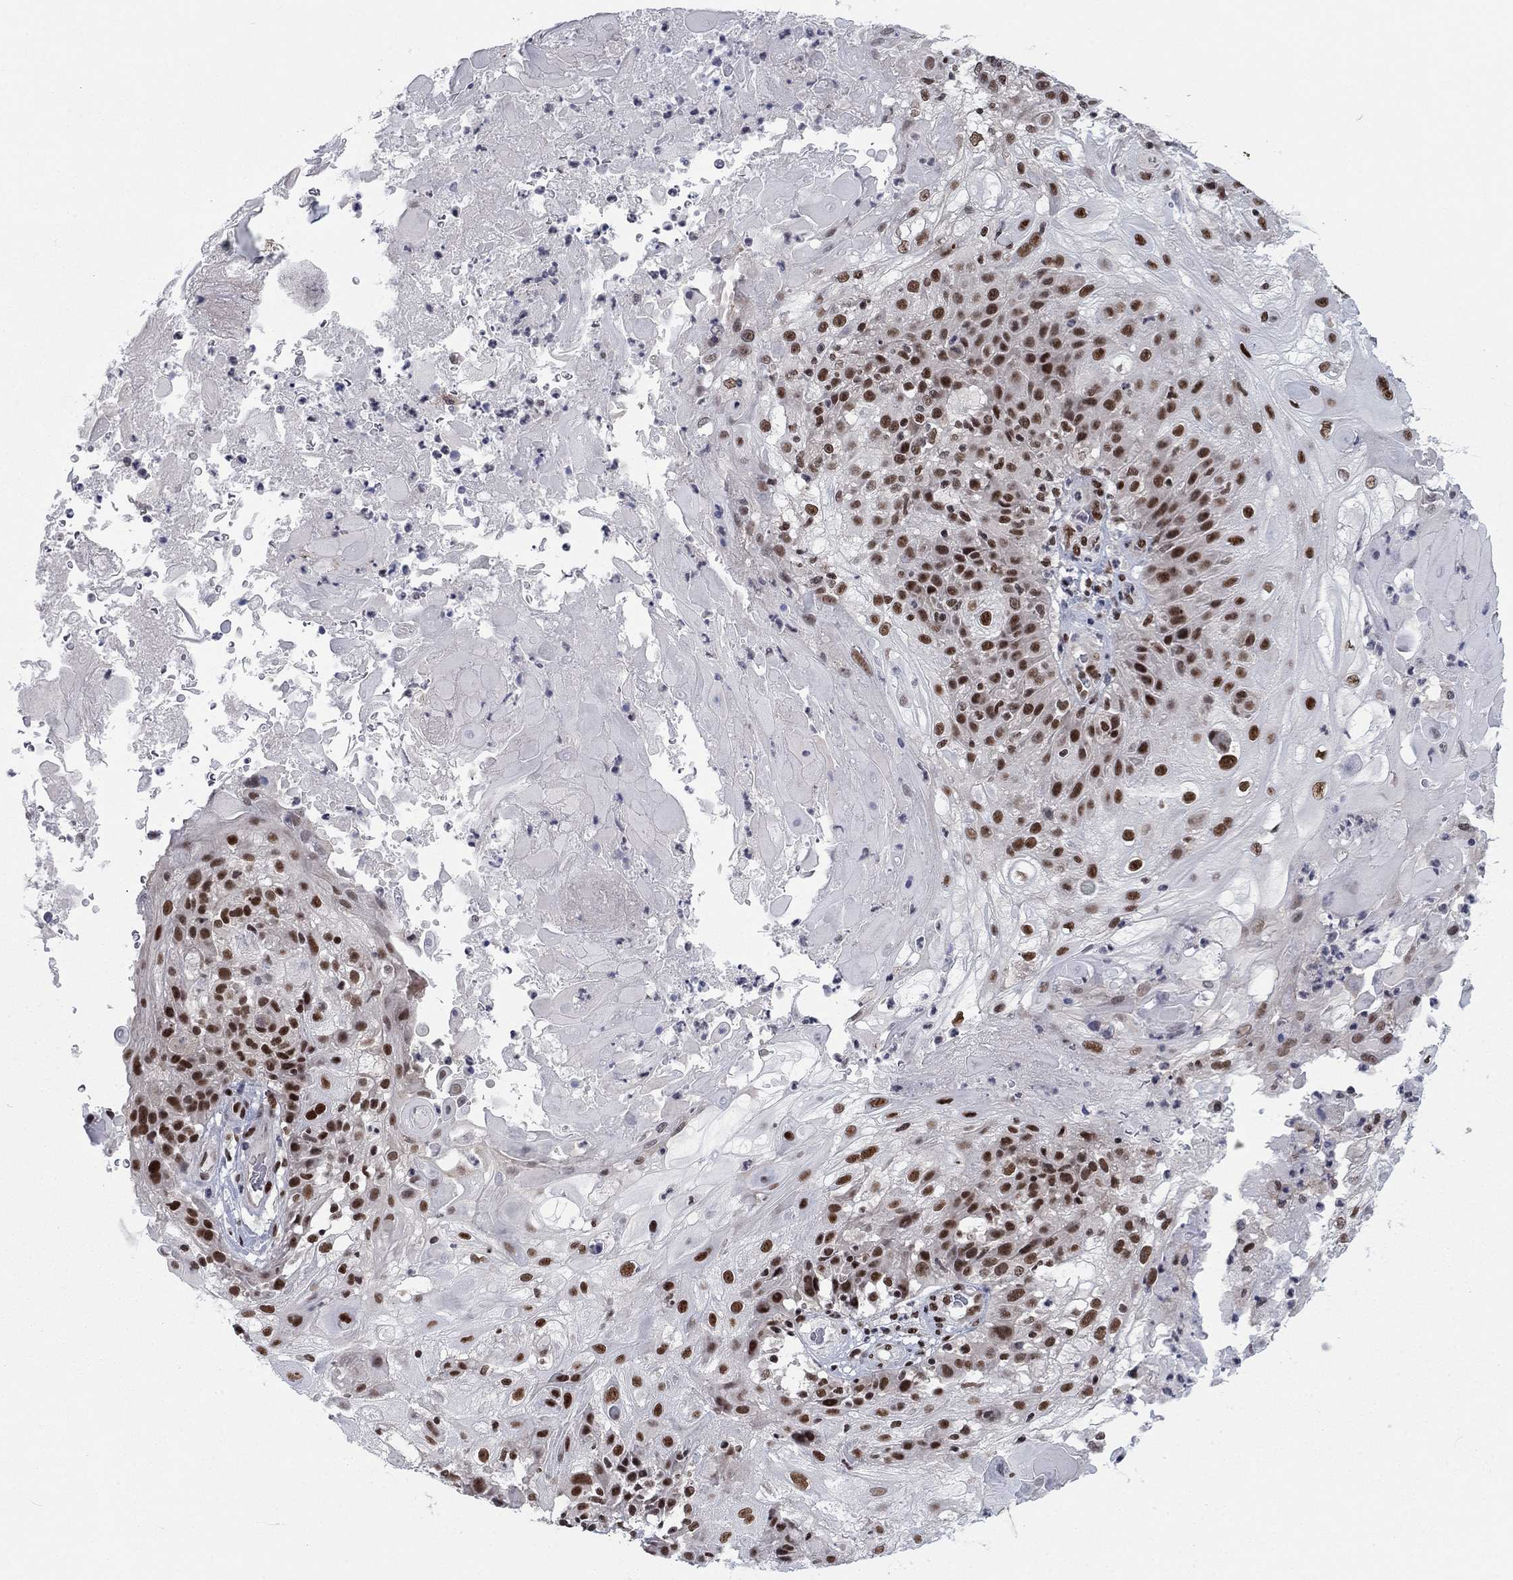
{"staining": {"intensity": "strong", "quantity": "25%-75%", "location": "nuclear"}, "tissue": "skin cancer", "cell_type": "Tumor cells", "image_type": "cancer", "snomed": [{"axis": "morphology", "description": "Normal tissue, NOS"}, {"axis": "morphology", "description": "Squamous cell carcinoma, NOS"}, {"axis": "topography", "description": "Skin"}], "caption": "IHC micrograph of human skin cancer (squamous cell carcinoma) stained for a protein (brown), which shows high levels of strong nuclear expression in about 25%-75% of tumor cells.", "gene": "FYTTD1", "patient": {"sex": "female", "age": 83}}